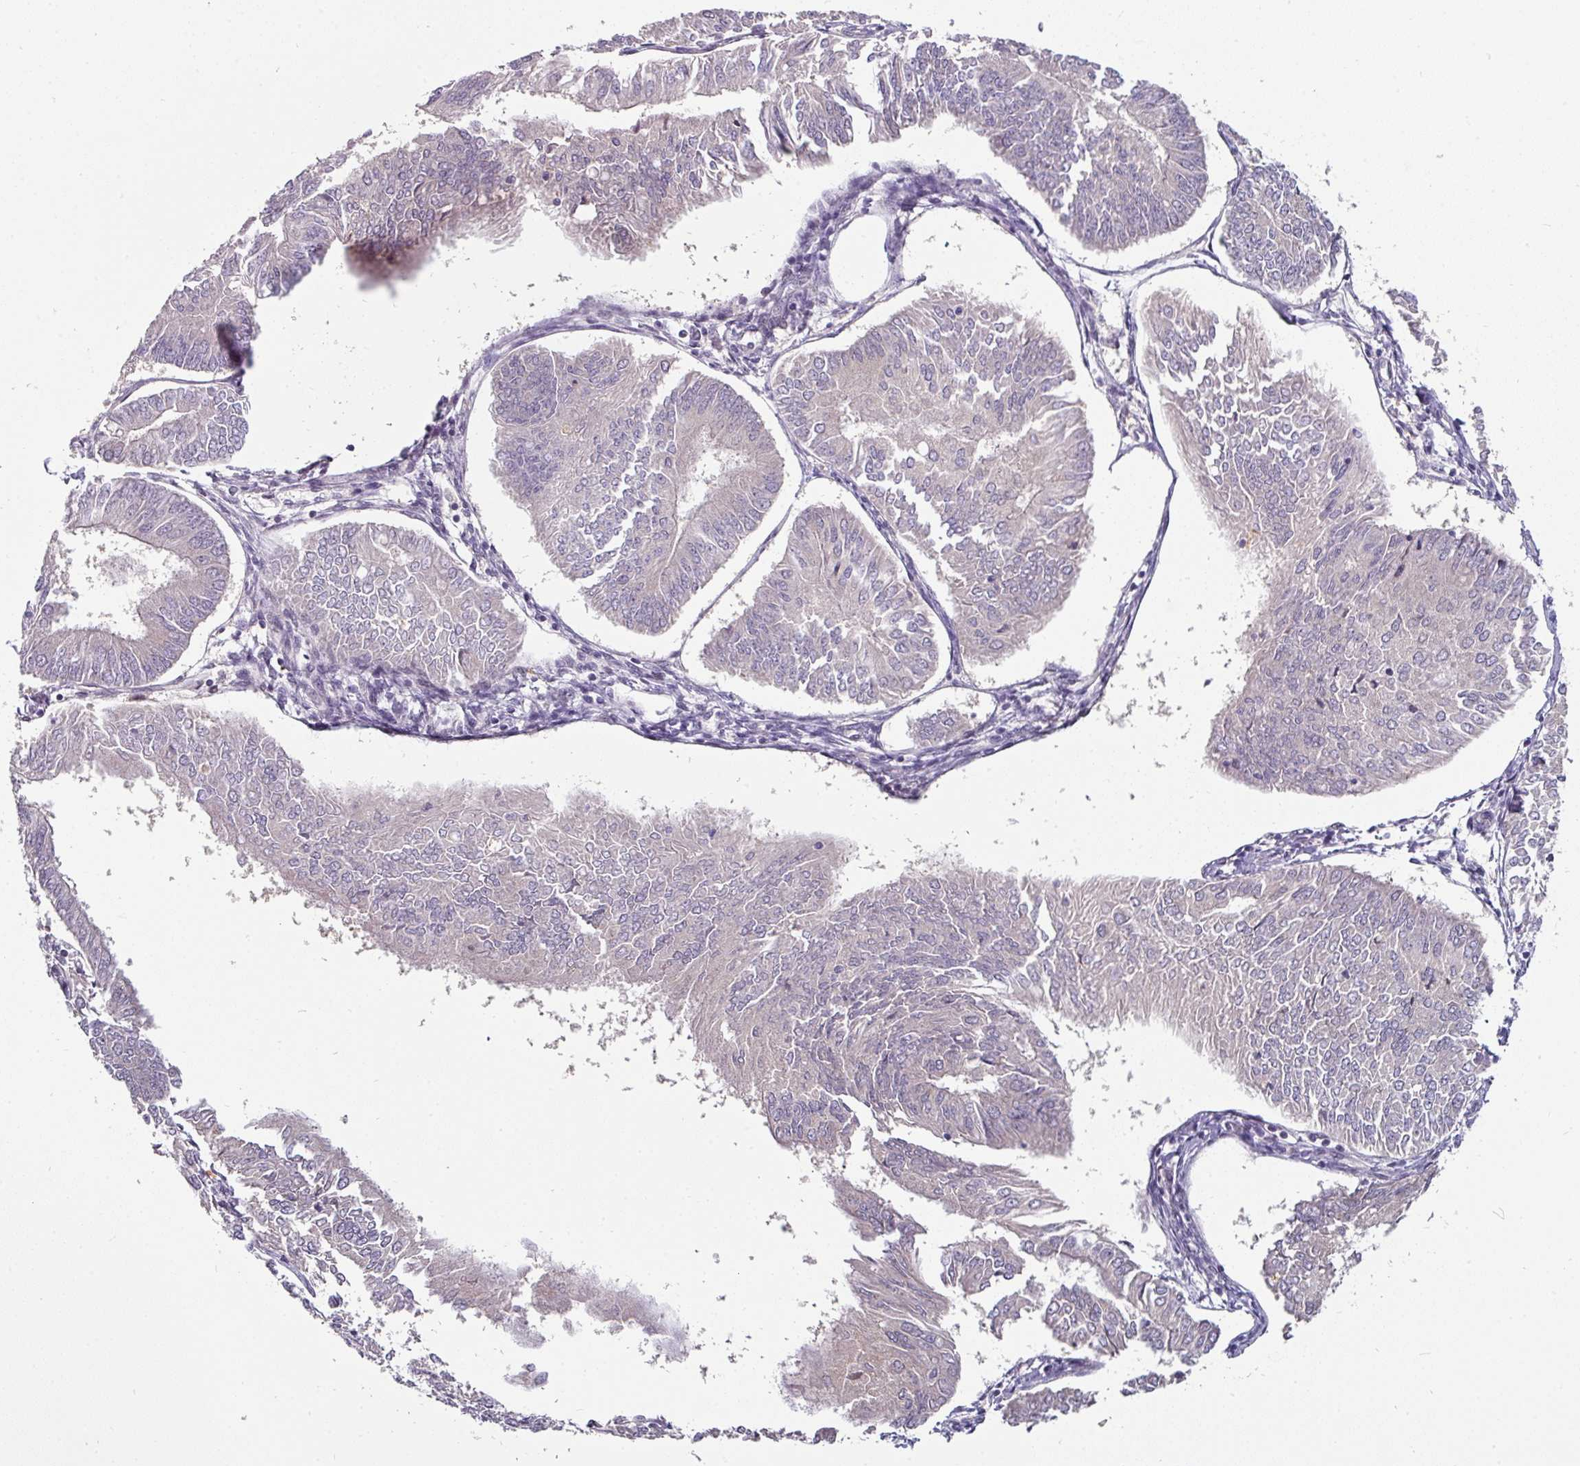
{"staining": {"intensity": "negative", "quantity": "none", "location": "none"}, "tissue": "endometrial cancer", "cell_type": "Tumor cells", "image_type": "cancer", "snomed": [{"axis": "morphology", "description": "Adenocarcinoma, NOS"}, {"axis": "topography", "description": "Endometrium"}], "caption": "Tumor cells are negative for protein expression in human adenocarcinoma (endometrial).", "gene": "SWSAP1", "patient": {"sex": "female", "age": 58}}